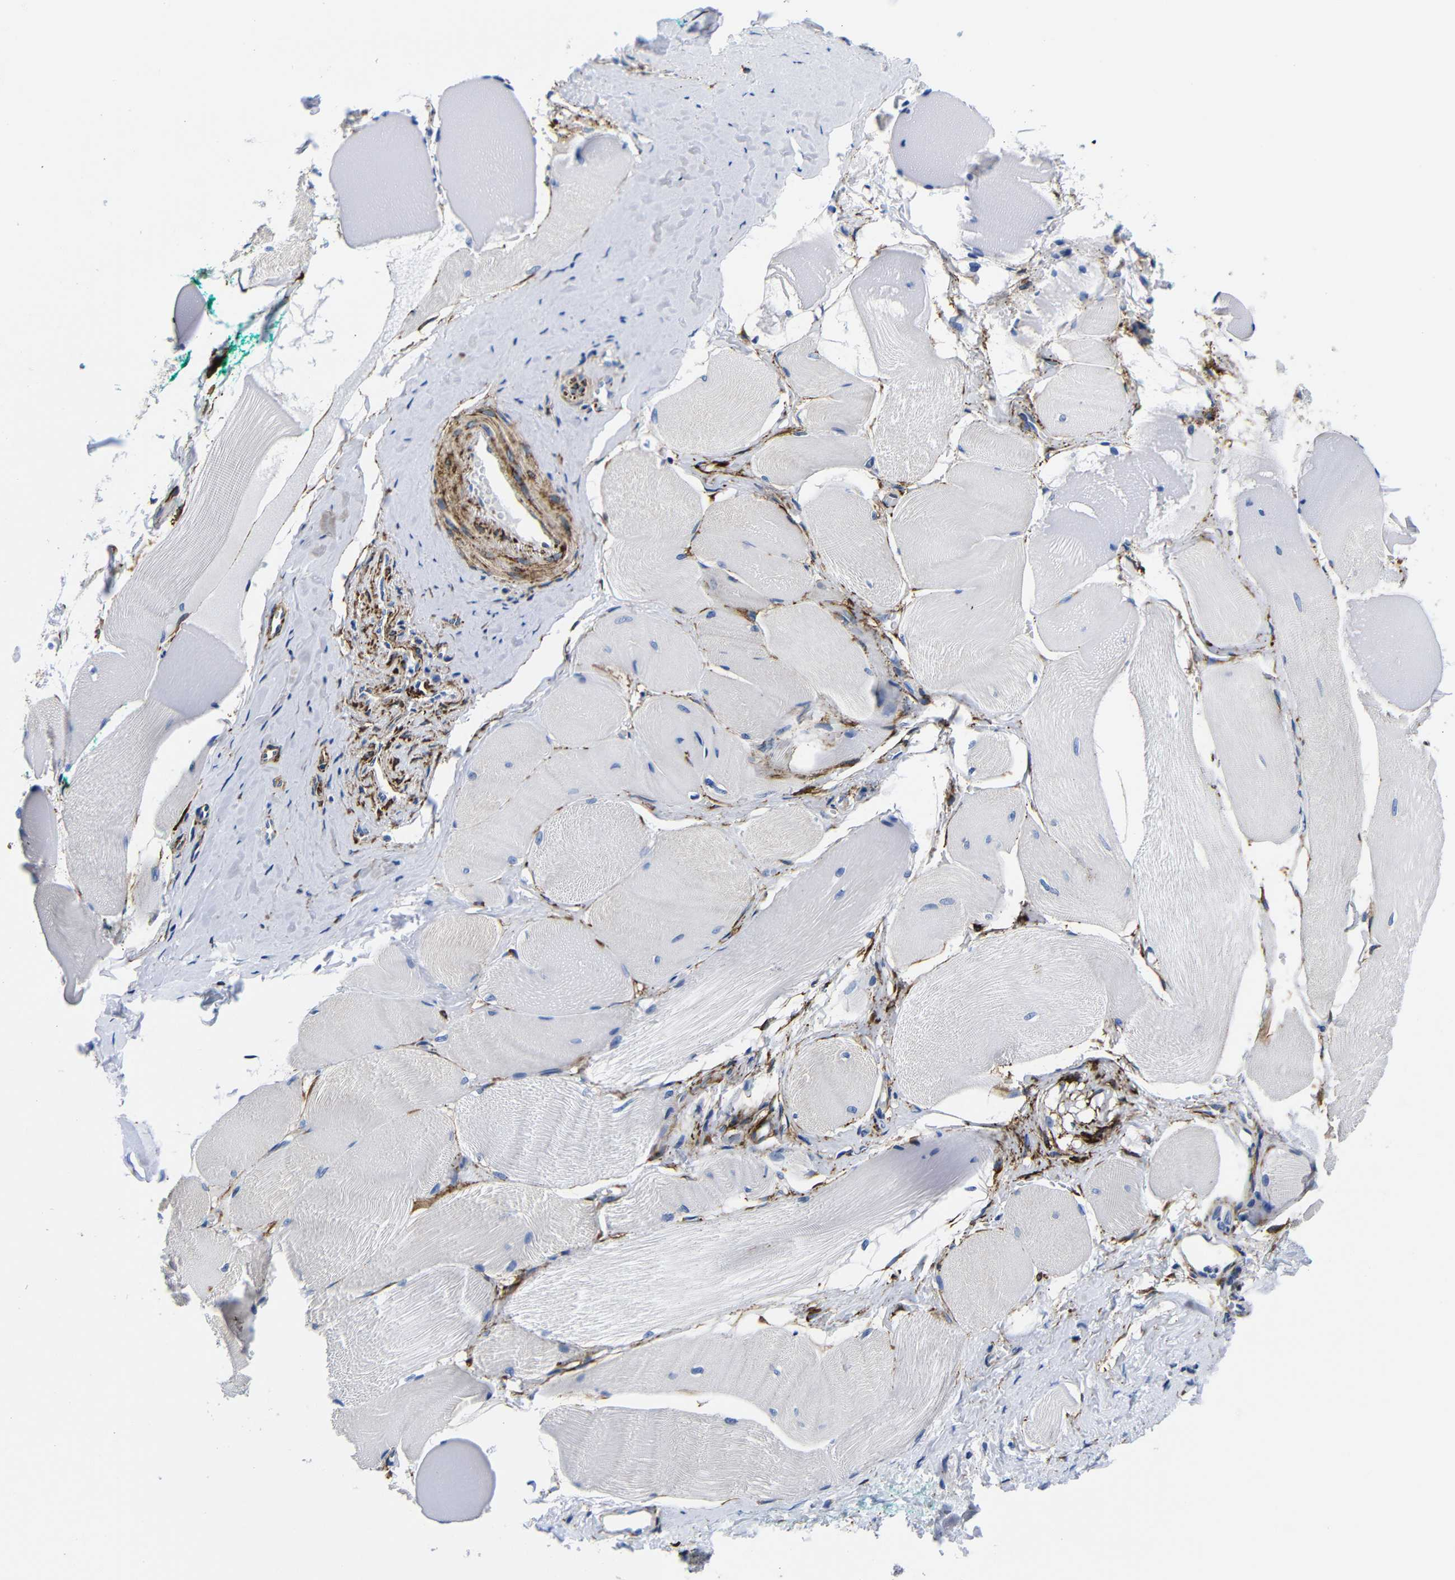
{"staining": {"intensity": "negative", "quantity": "none", "location": "none"}, "tissue": "skeletal muscle", "cell_type": "Myocytes", "image_type": "normal", "snomed": [{"axis": "morphology", "description": "Normal tissue, NOS"}, {"axis": "morphology", "description": "Squamous cell carcinoma, NOS"}, {"axis": "topography", "description": "Skeletal muscle"}], "caption": "Myocytes are negative for protein expression in normal human skeletal muscle. (DAB (3,3'-diaminobenzidine) immunohistochemistry visualized using brightfield microscopy, high magnification).", "gene": "LRIG1", "patient": {"sex": "male", "age": 51}}